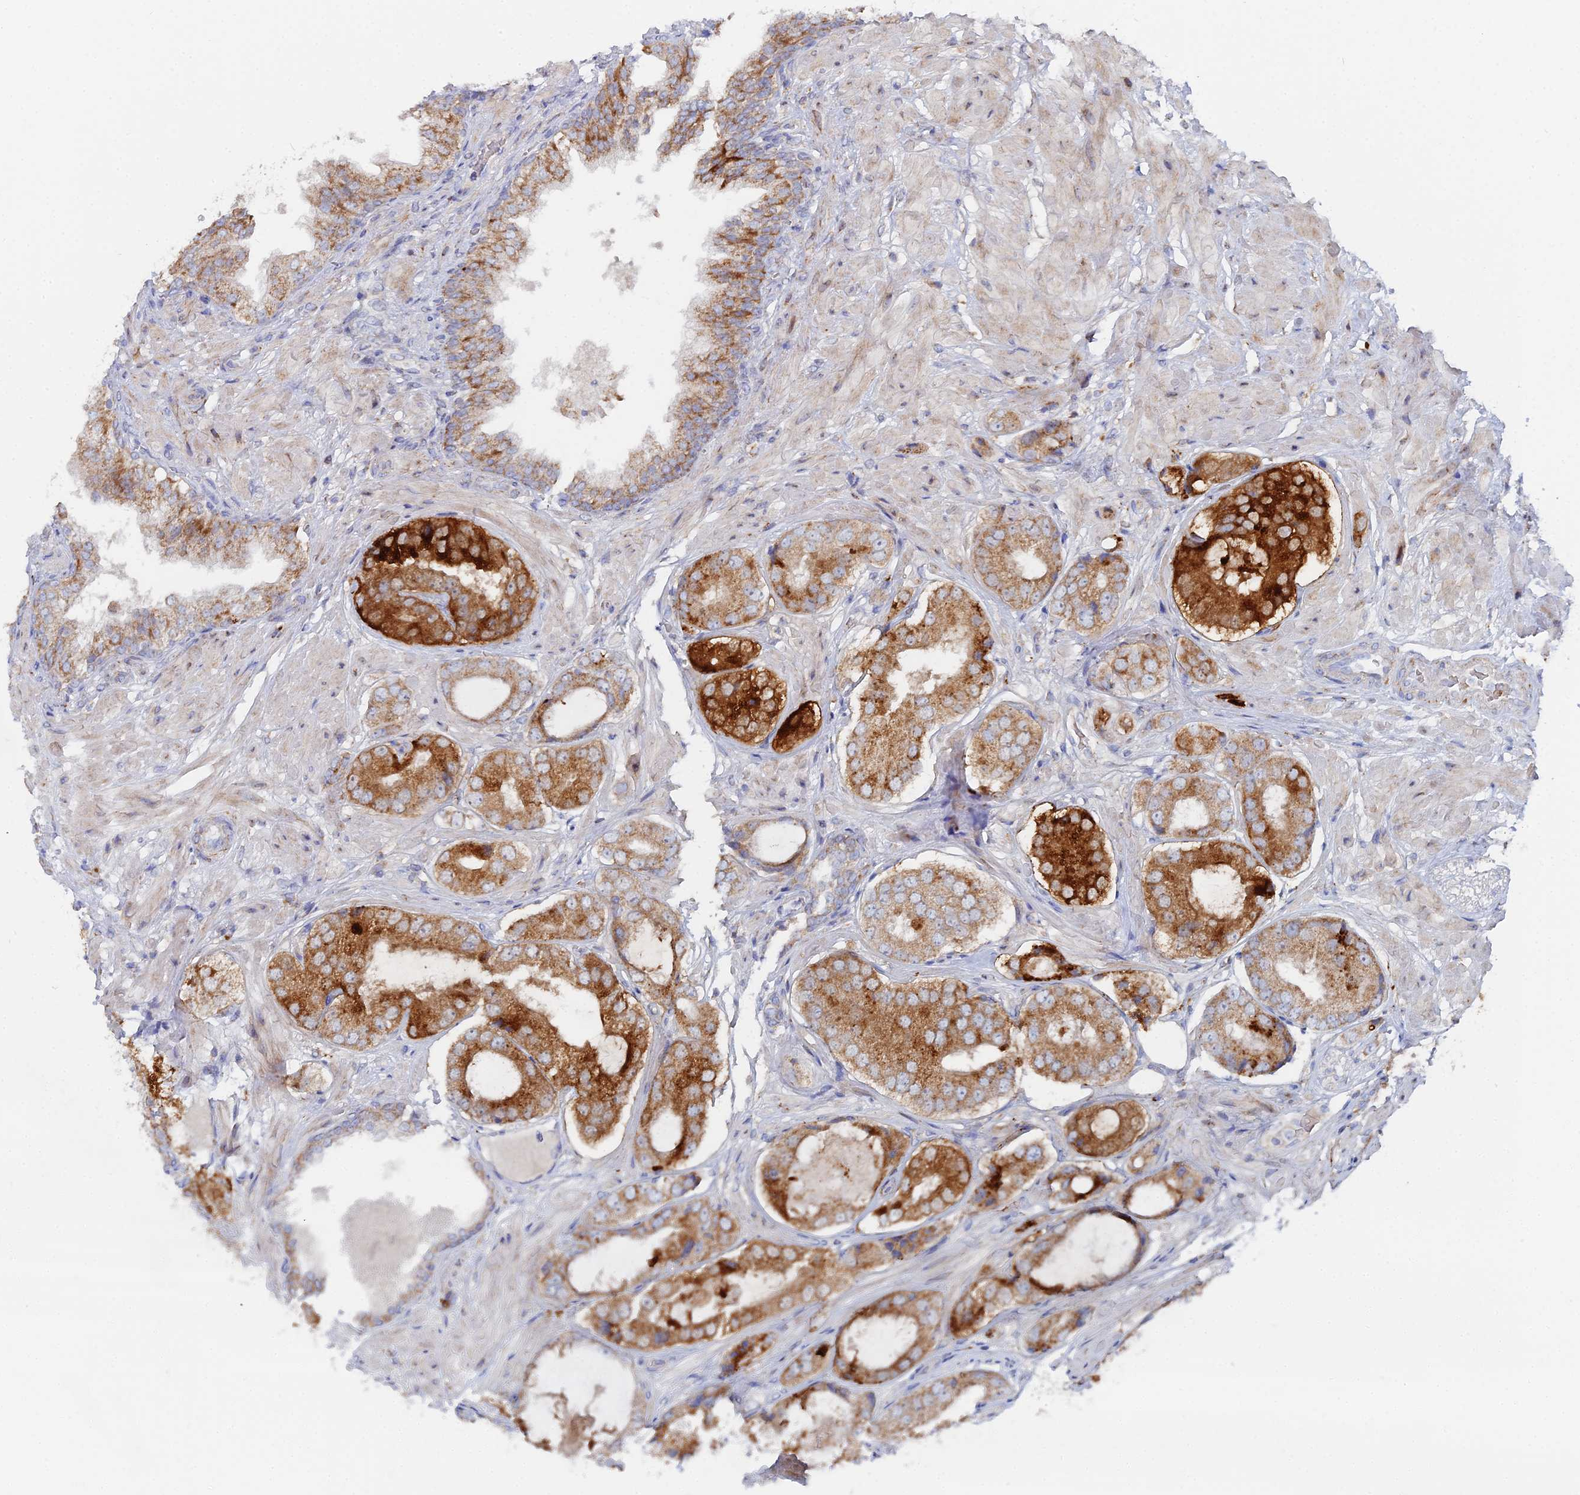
{"staining": {"intensity": "strong", "quantity": ">75%", "location": "cytoplasmic/membranous"}, "tissue": "prostate cancer", "cell_type": "Tumor cells", "image_type": "cancer", "snomed": [{"axis": "morphology", "description": "Adenocarcinoma, High grade"}, {"axis": "topography", "description": "Prostate"}], "caption": "High-power microscopy captured an immunohistochemistry (IHC) photomicrograph of prostate adenocarcinoma (high-grade), revealing strong cytoplasmic/membranous positivity in approximately >75% of tumor cells.", "gene": "MPC1", "patient": {"sex": "male", "age": 59}}